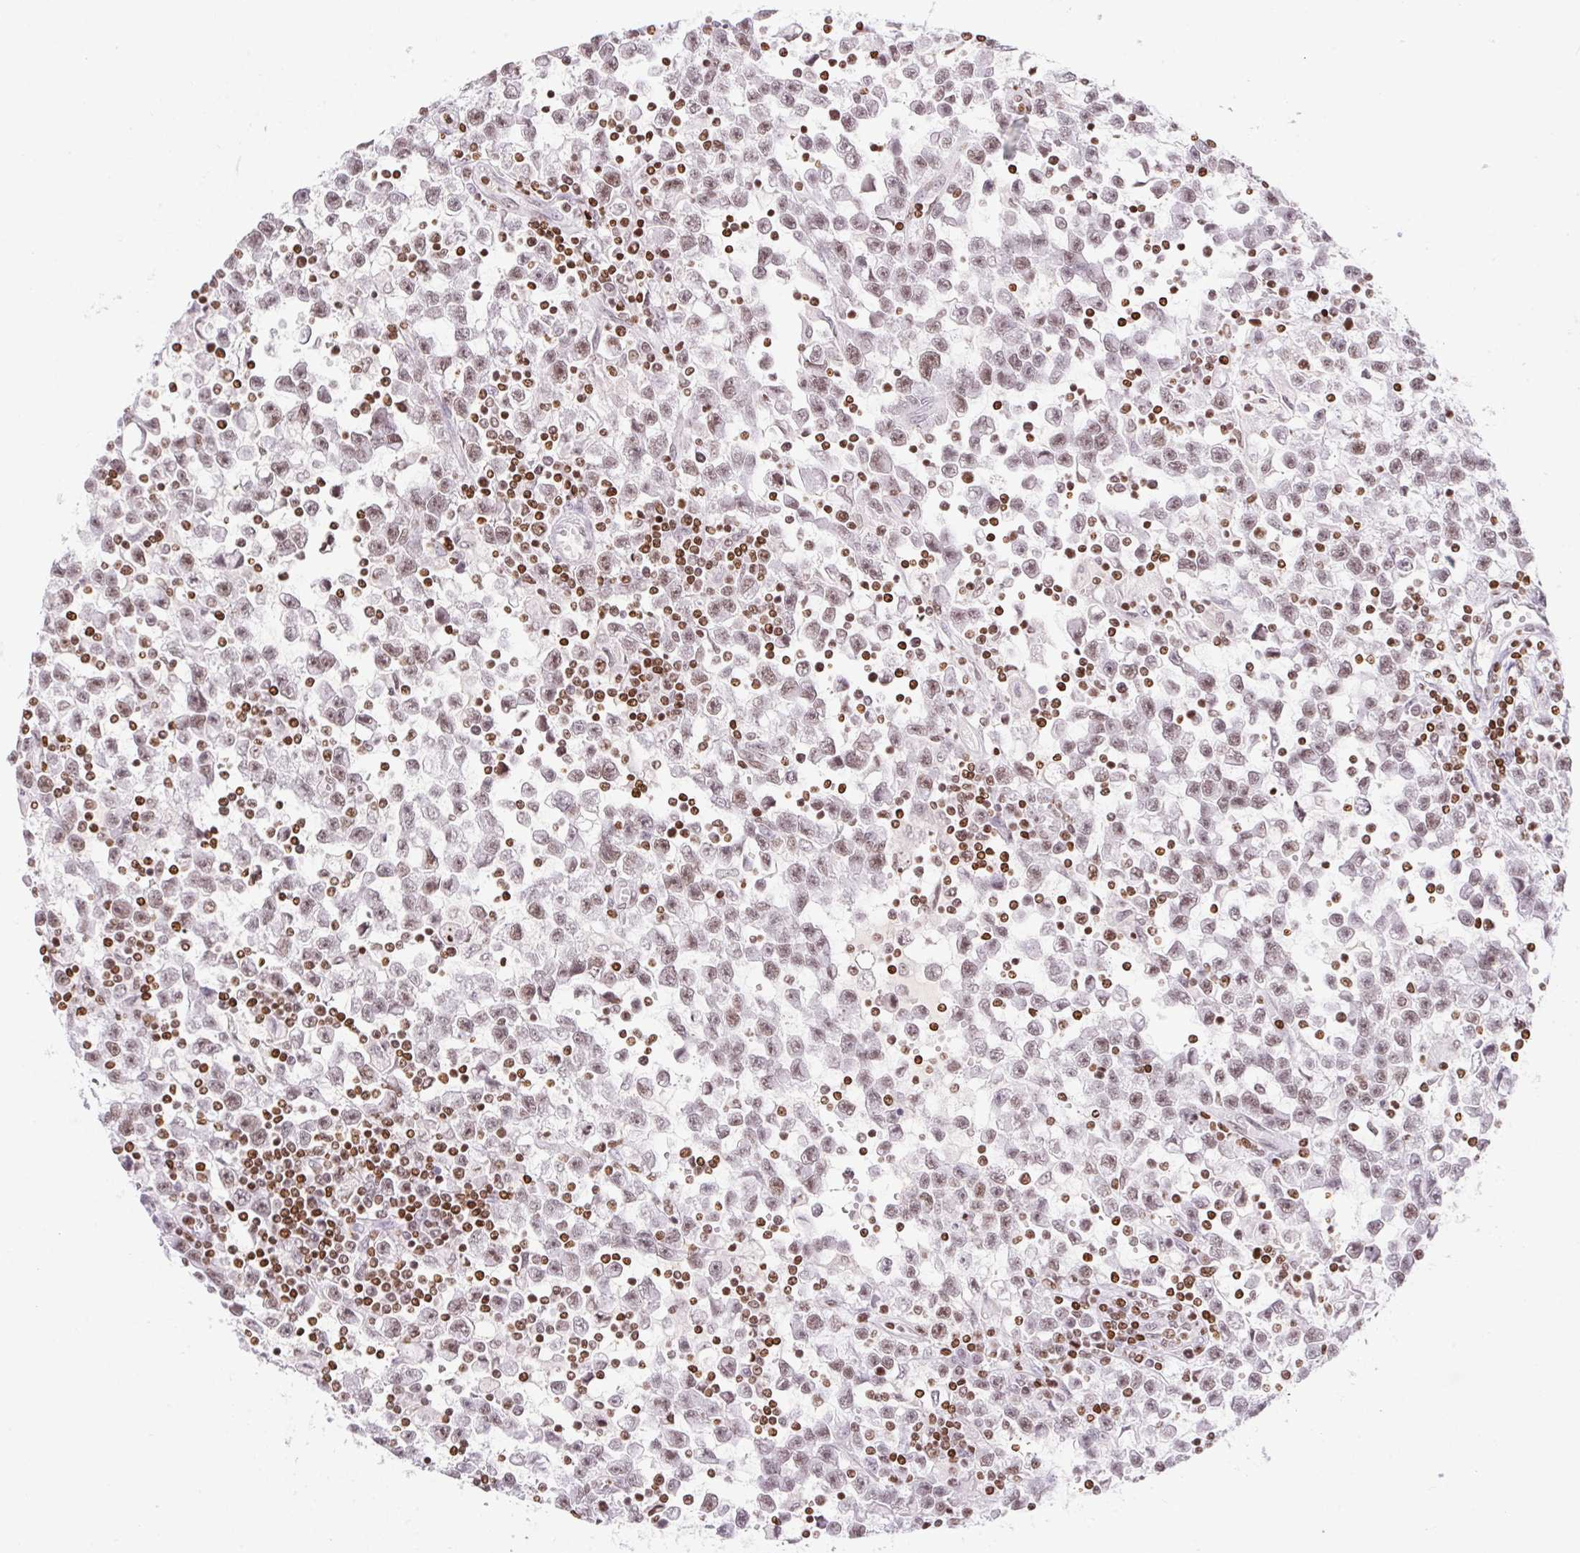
{"staining": {"intensity": "weak", "quantity": "25%-75%", "location": "nuclear"}, "tissue": "testis cancer", "cell_type": "Tumor cells", "image_type": "cancer", "snomed": [{"axis": "morphology", "description": "Seminoma, NOS"}, {"axis": "topography", "description": "Testis"}], "caption": "Human testis cancer stained with a brown dye displays weak nuclear positive expression in approximately 25%-75% of tumor cells.", "gene": "POLD3", "patient": {"sex": "male", "age": 31}}